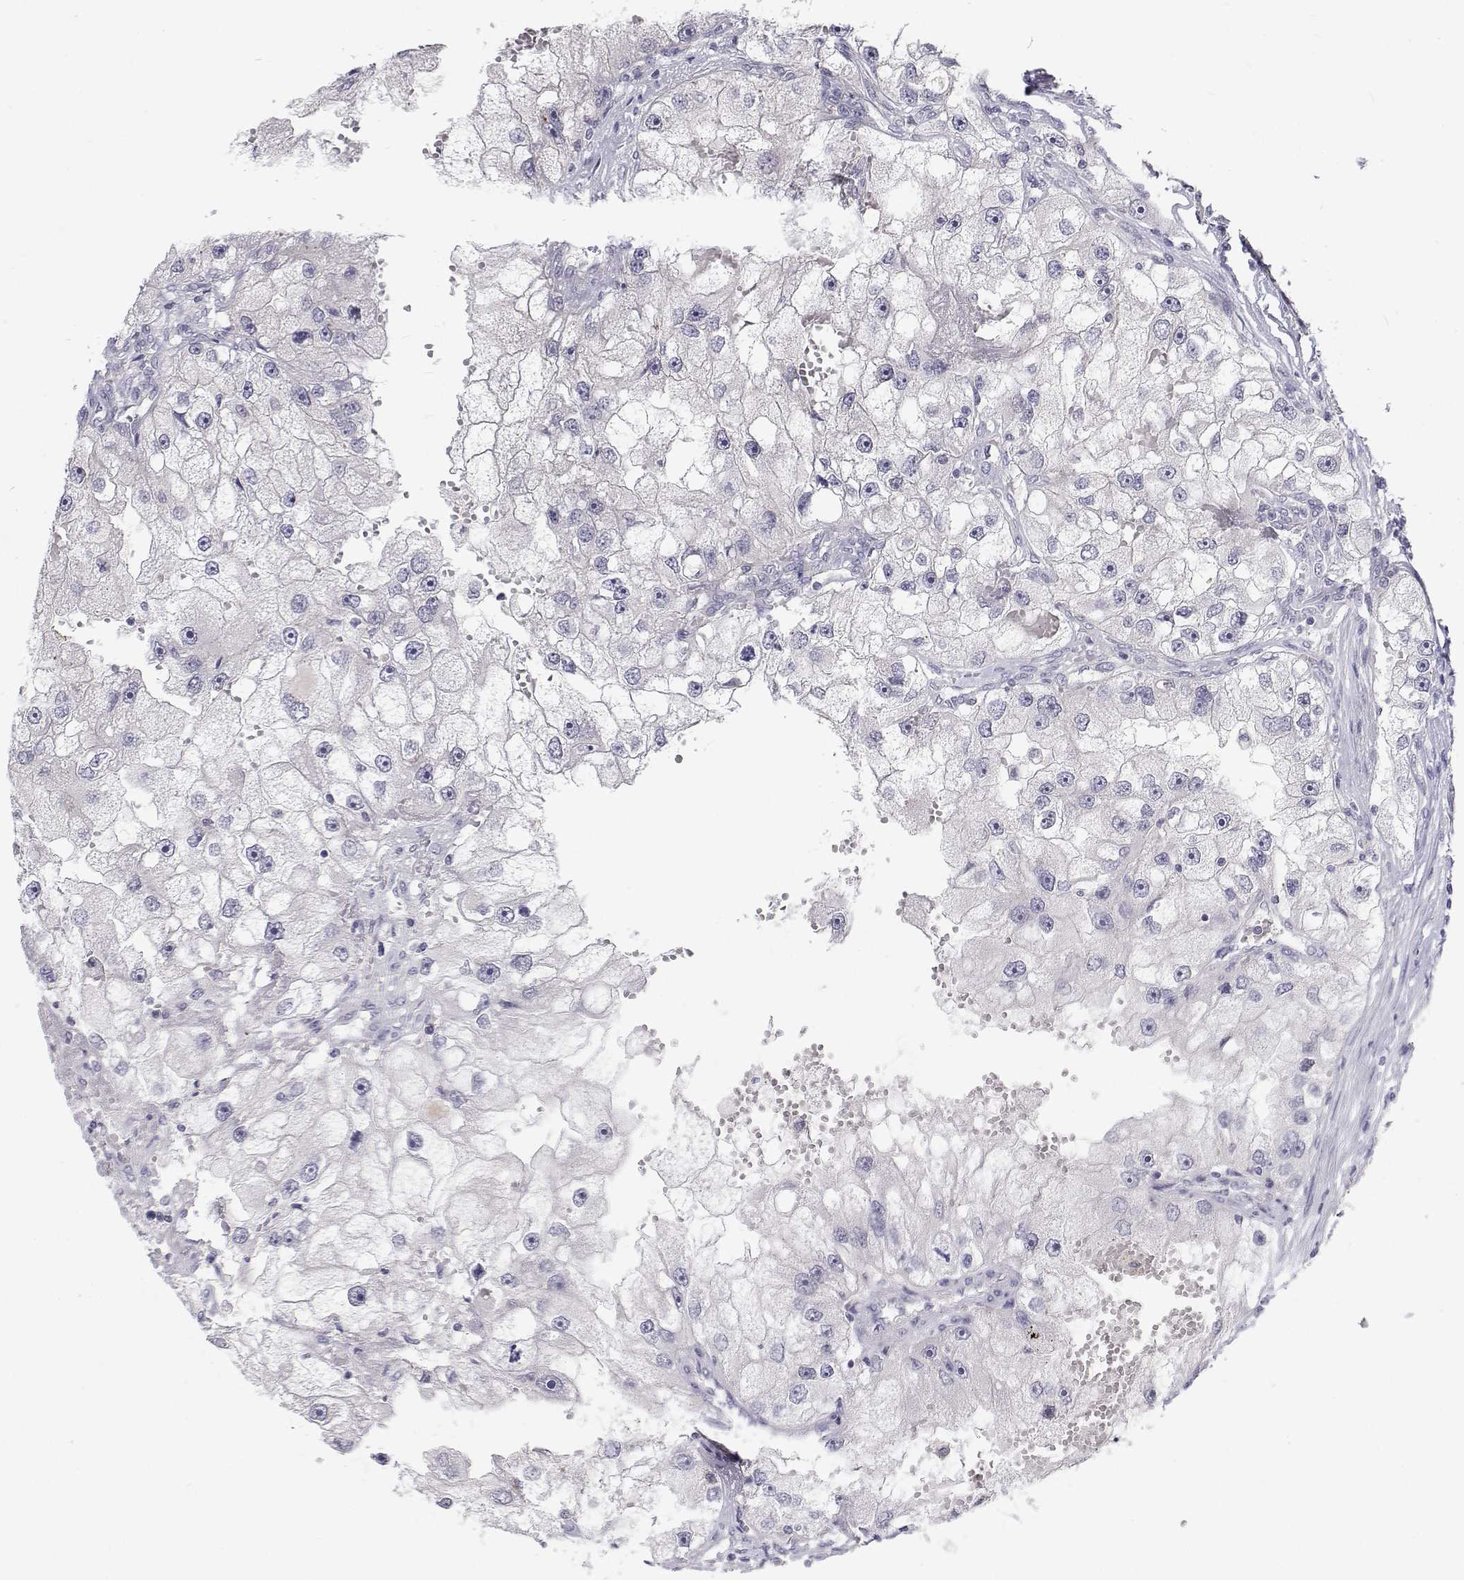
{"staining": {"intensity": "negative", "quantity": "none", "location": "none"}, "tissue": "renal cancer", "cell_type": "Tumor cells", "image_type": "cancer", "snomed": [{"axis": "morphology", "description": "Adenocarcinoma, NOS"}, {"axis": "topography", "description": "Kidney"}], "caption": "Human renal cancer stained for a protein using IHC reveals no staining in tumor cells.", "gene": "MYPN", "patient": {"sex": "male", "age": 63}}